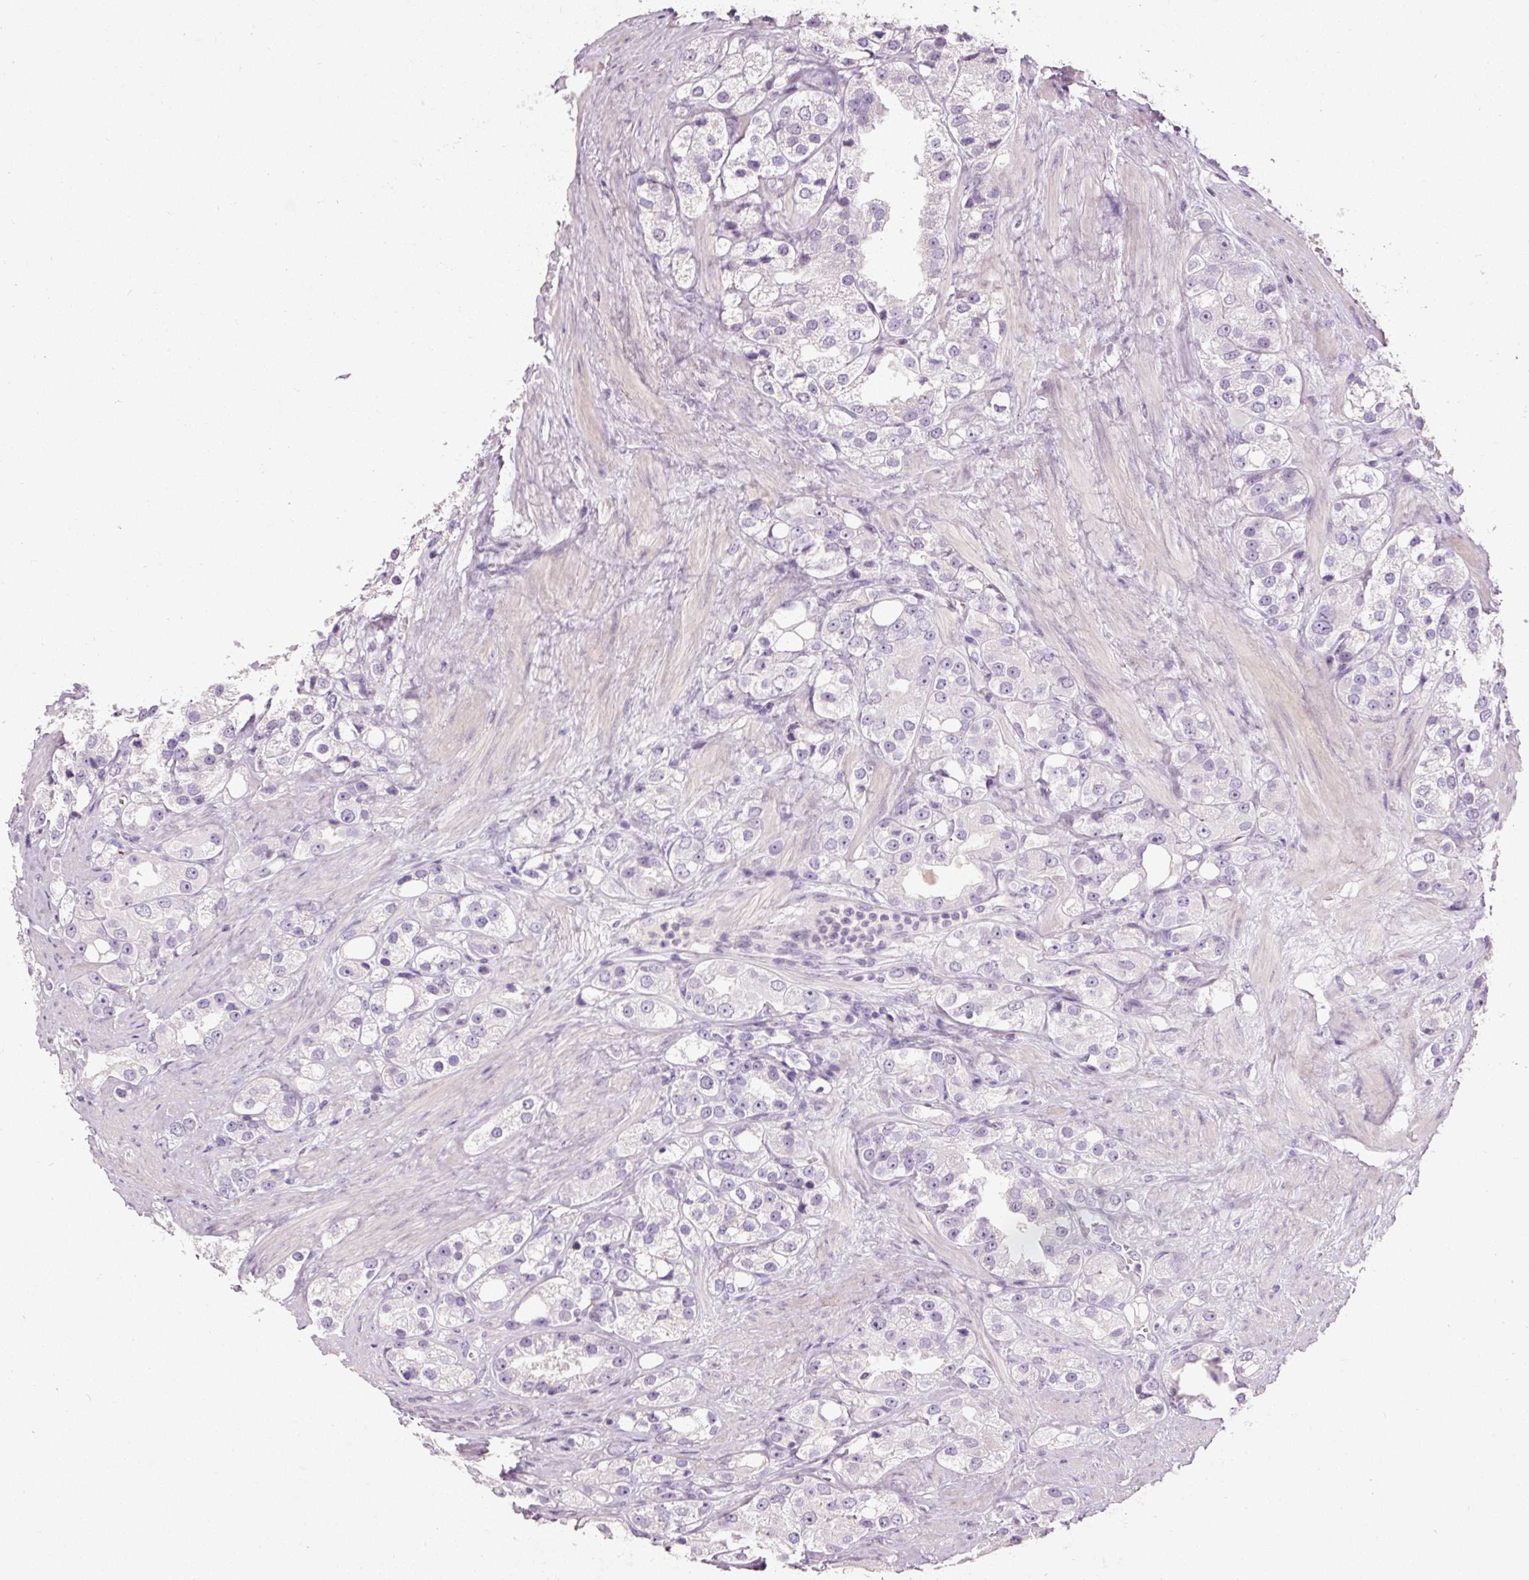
{"staining": {"intensity": "negative", "quantity": "none", "location": "none"}, "tissue": "prostate cancer", "cell_type": "Tumor cells", "image_type": "cancer", "snomed": [{"axis": "morphology", "description": "Adenocarcinoma, NOS"}, {"axis": "topography", "description": "Prostate"}], "caption": "Tumor cells show no significant protein expression in prostate cancer. (DAB (3,3'-diaminobenzidine) immunohistochemistry, high magnification).", "gene": "MUC5AC", "patient": {"sex": "male", "age": 79}}